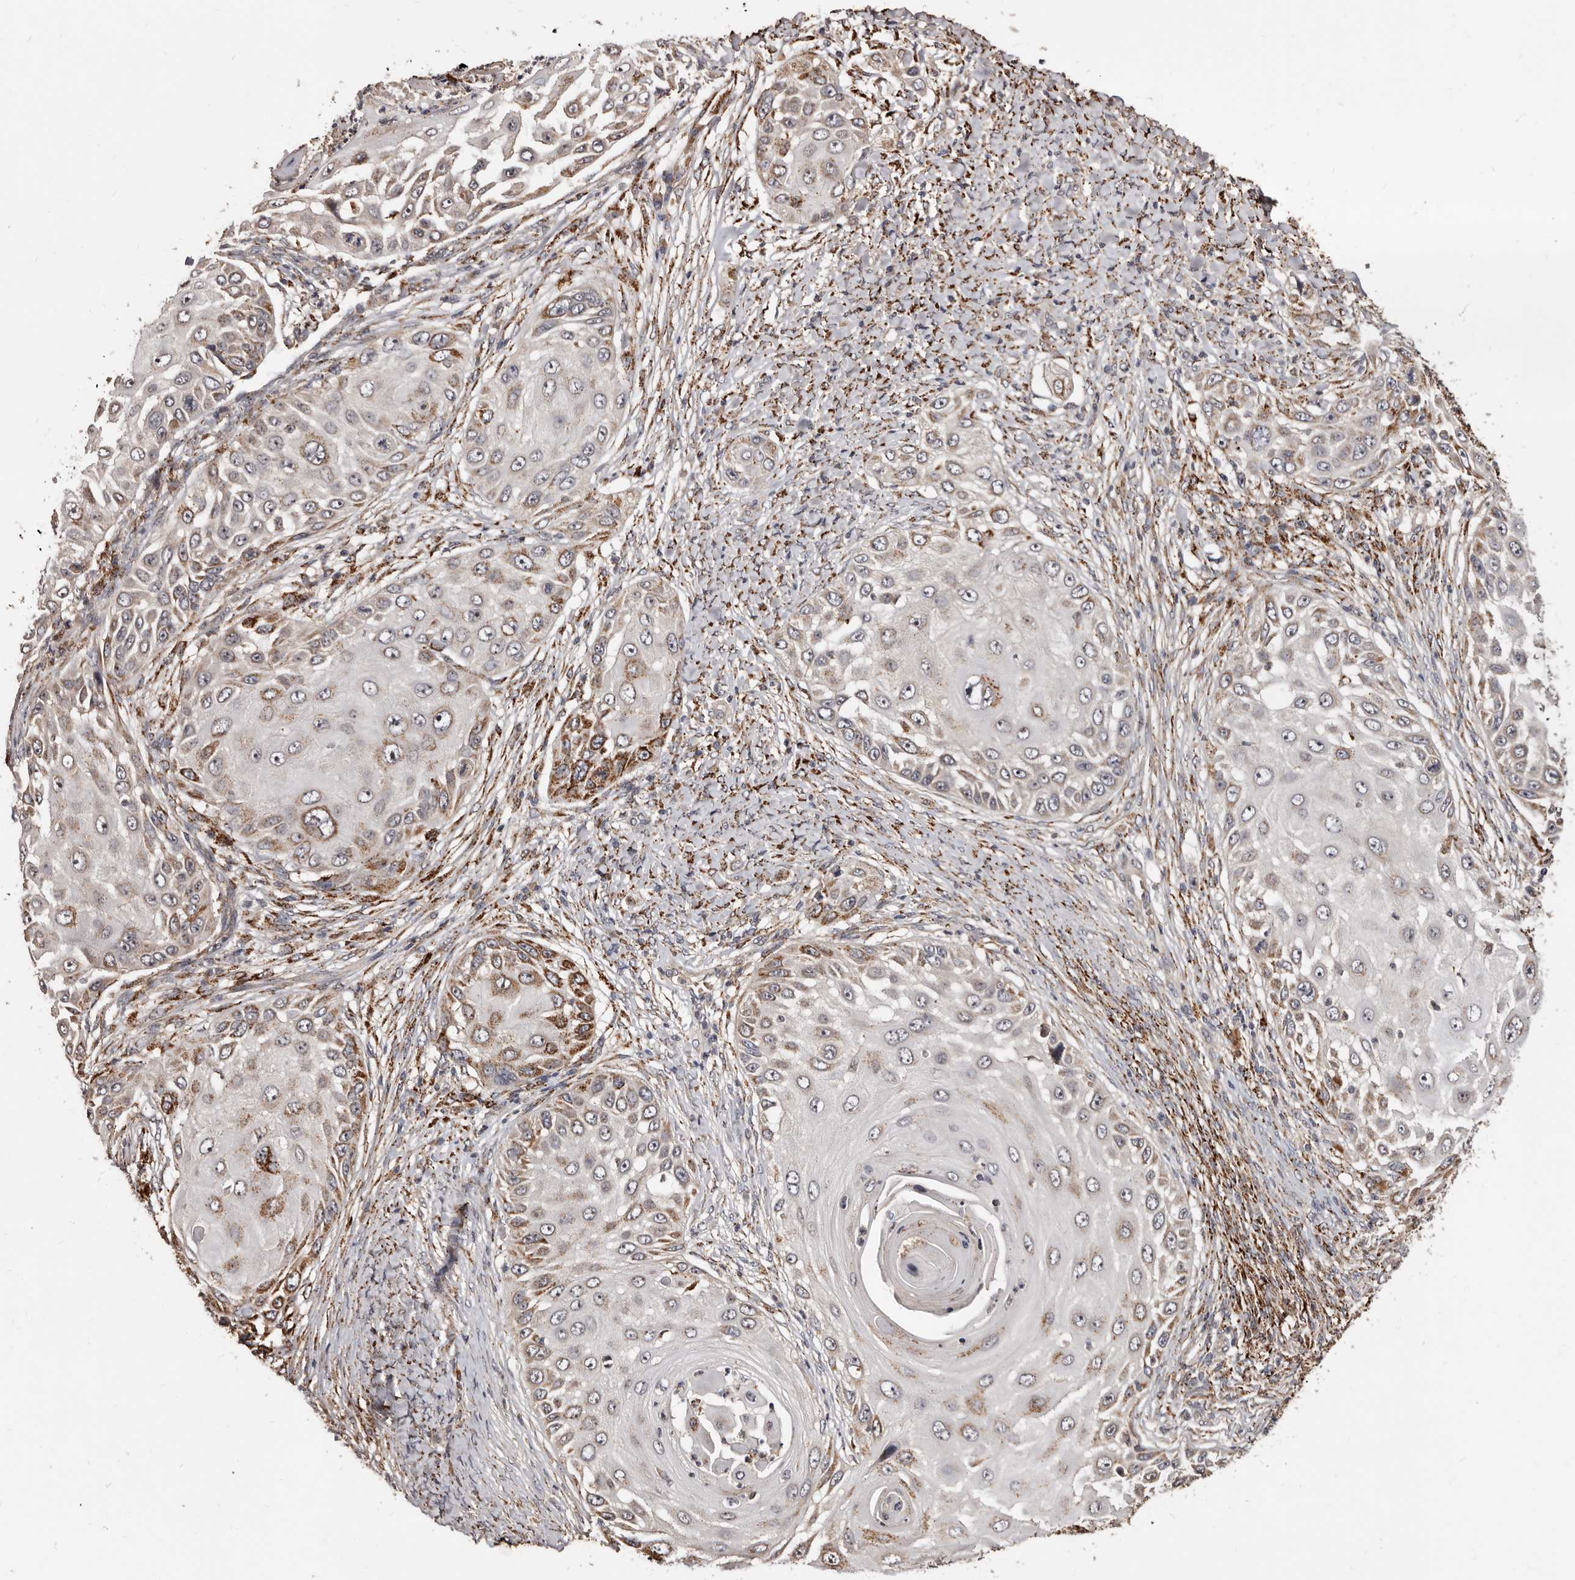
{"staining": {"intensity": "moderate", "quantity": "25%-75%", "location": "cytoplasmic/membranous"}, "tissue": "skin cancer", "cell_type": "Tumor cells", "image_type": "cancer", "snomed": [{"axis": "morphology", "description": "Squamous cell carcinoma, NOS"}, {"axis": "topography", "description": "Skin"}], "caption": "Immunohistochemistry (DAB) staining of skin cancer (squamous cell carcinoma) exhibits moderate cytoplasmic/membranous protein expression in approximately 25%-75% of tumor cells.", "gene": "AKAP7", "patient": {"sex": "female", "age": 44}}